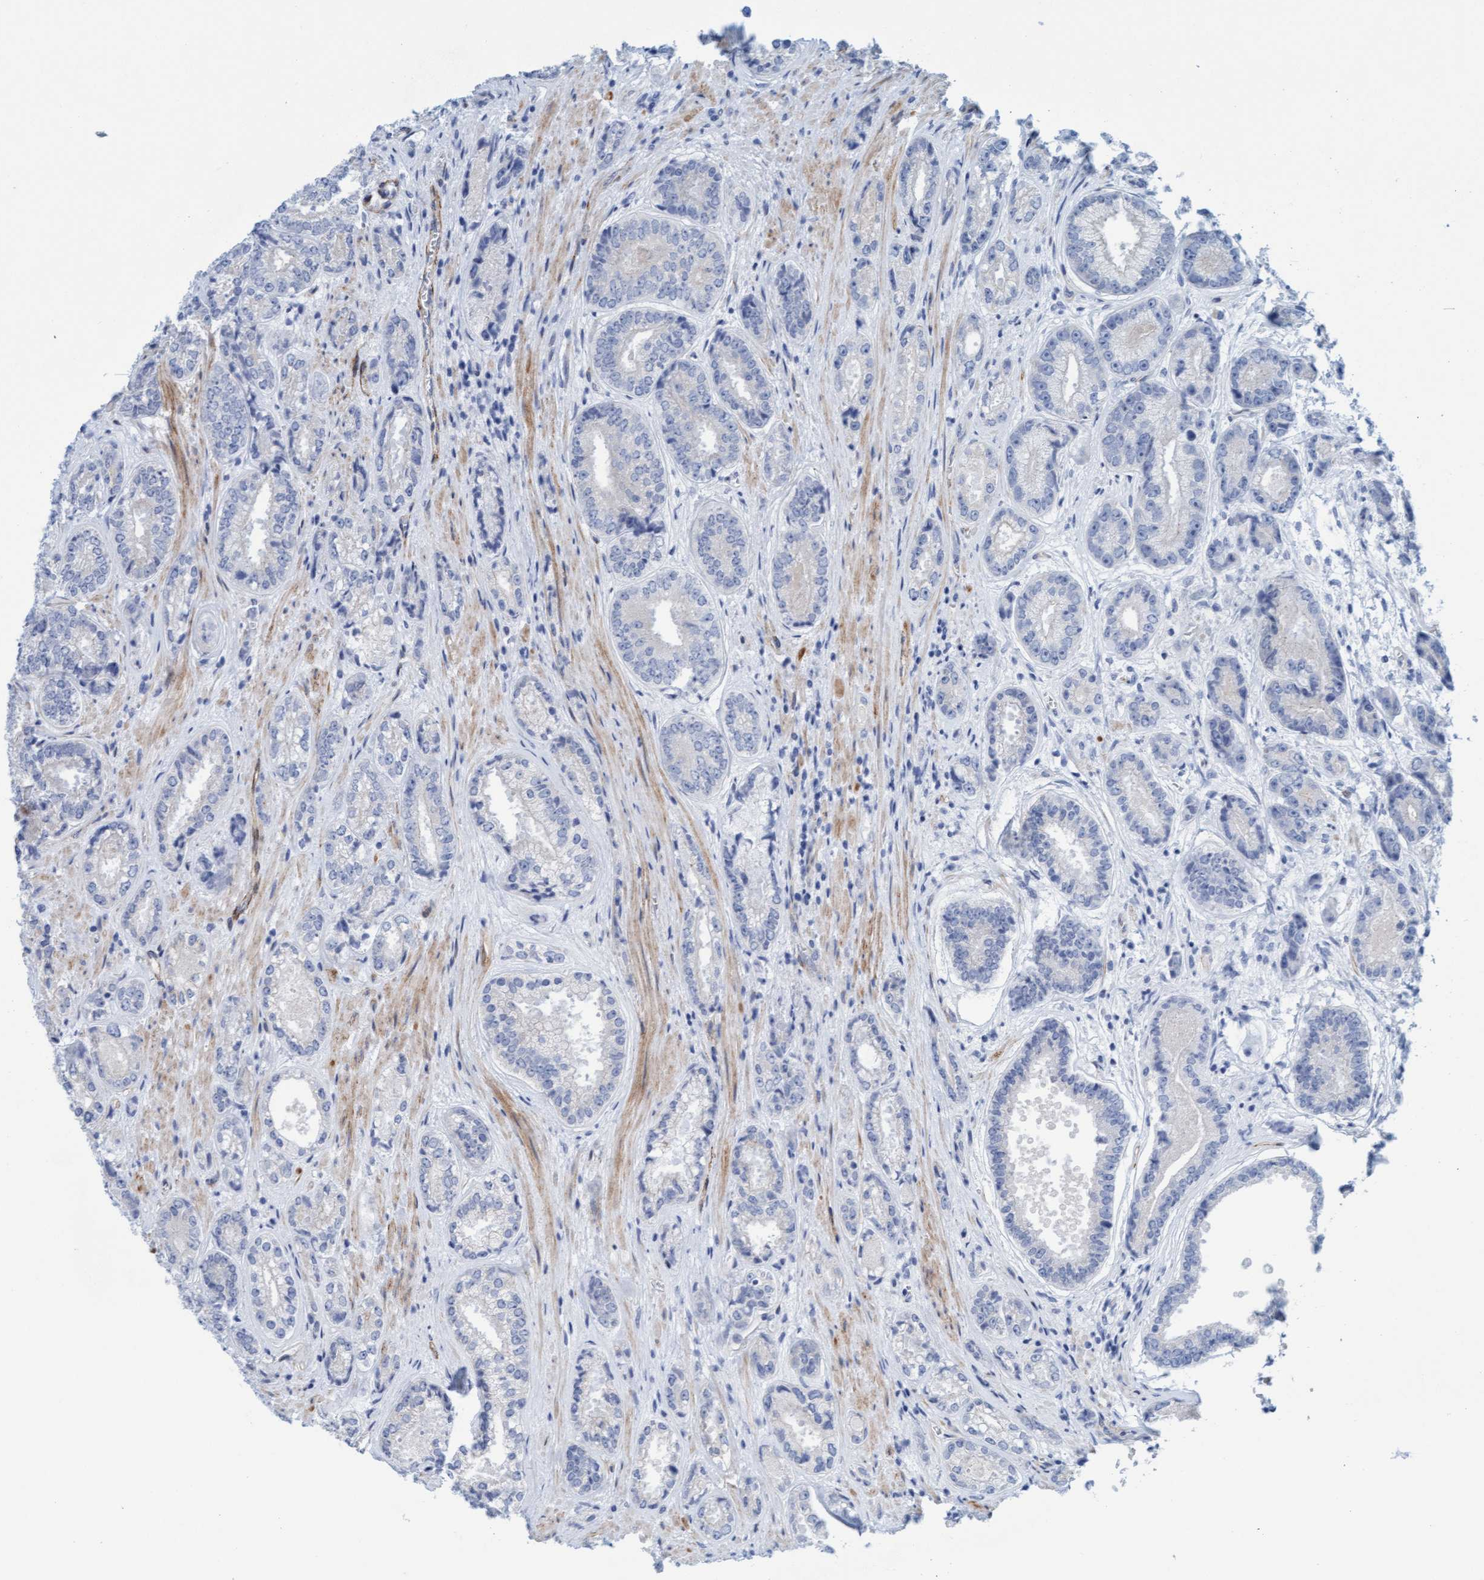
{"staining": {"intensity": "negative", "quantity": "none", "location": "none"}, "tissue": "prostate cancer", "cell_type": "Tumor cells", "image_type": "cancer", "snomed": [{"axis": "morphology", "description": "Adenocarcinoma, High grade"}, {"axis": "topography", "description": "Prostate"}], "caption": "This is an IHC histopathology image of human prostate cancer. There is no staining in tumor cells.", "gene": "MTFR1", "patient": {"sex": "male", "age": 61}}